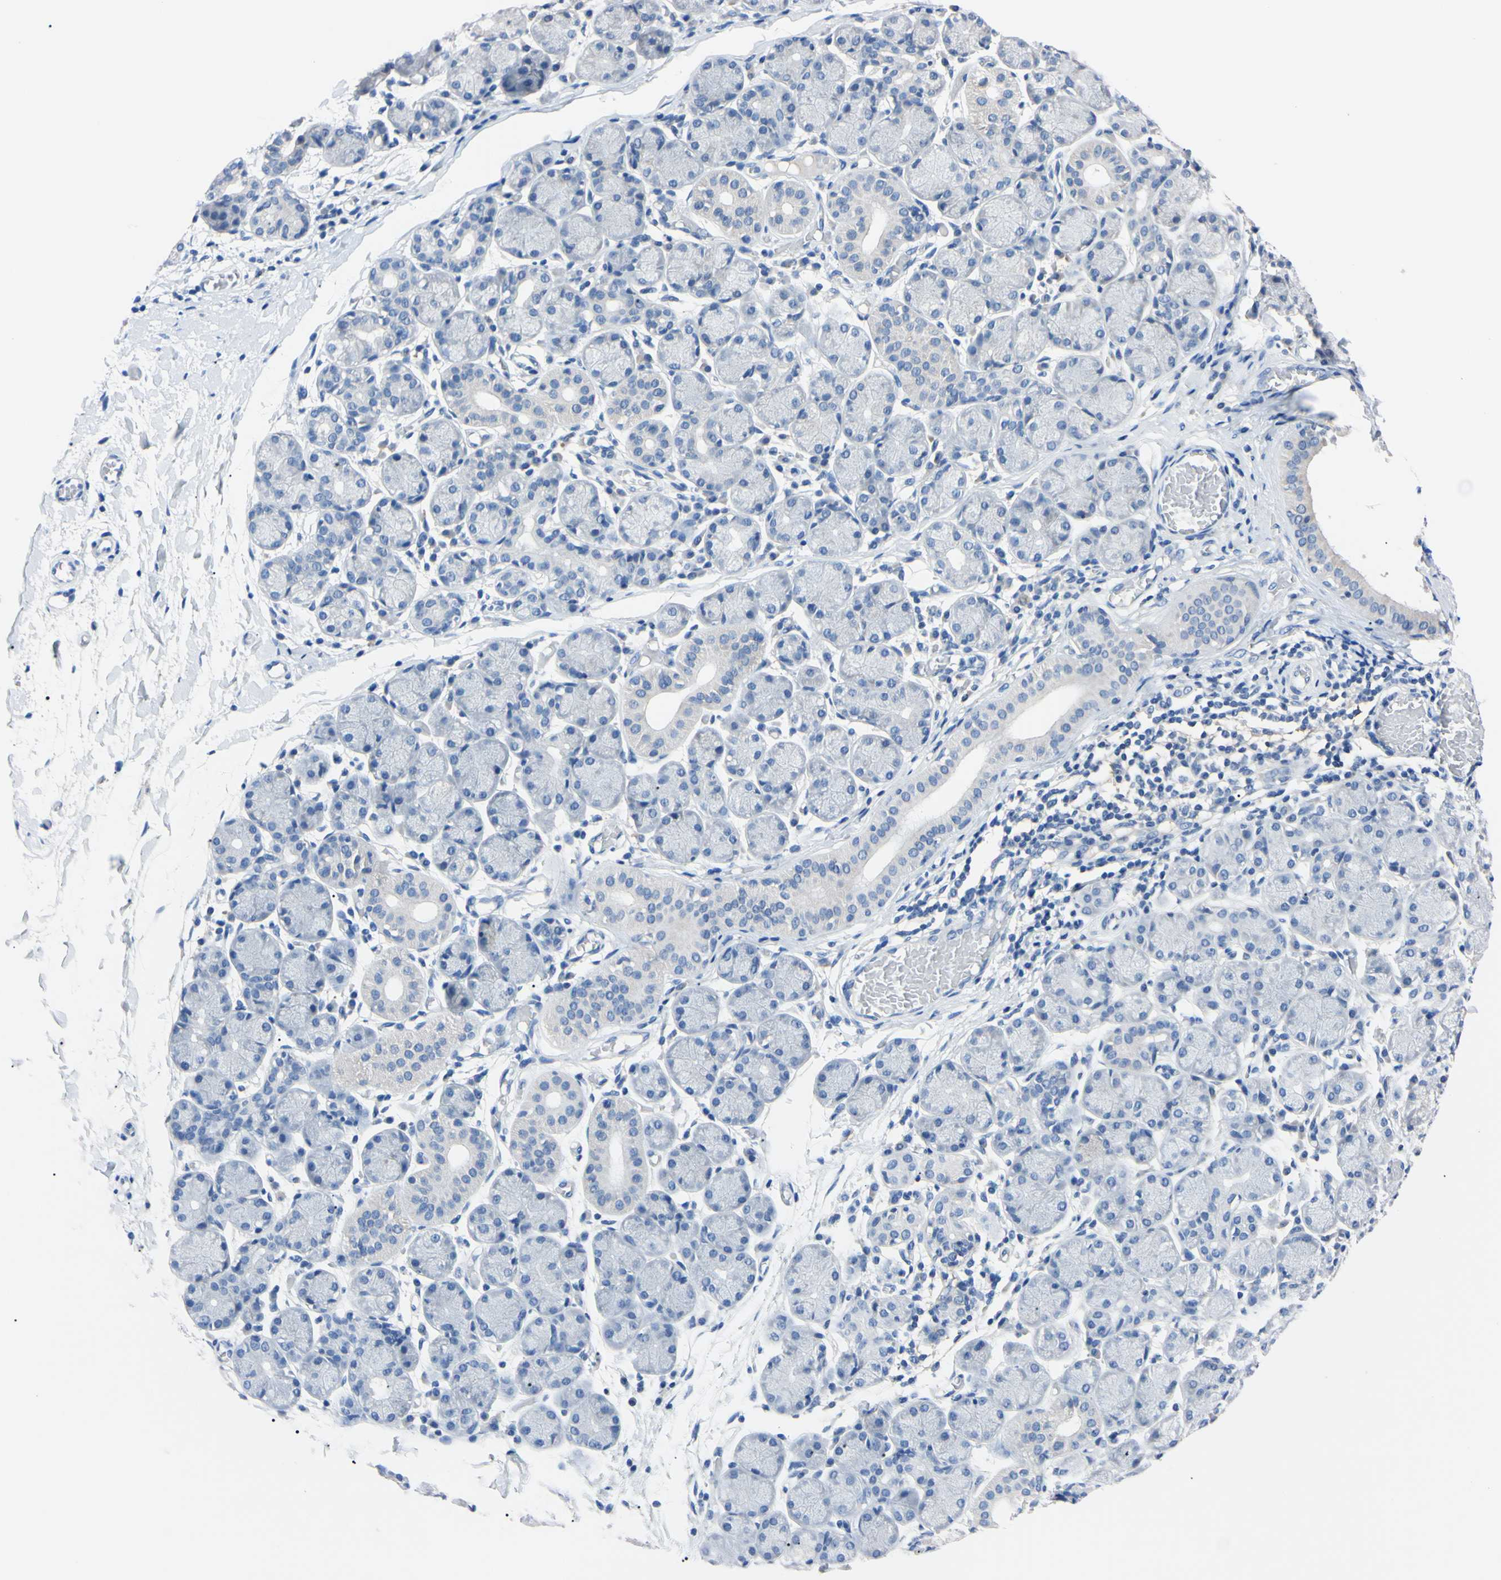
{"staining": {"intensity": "negative", "quantity": "none", "location": "none"}, "tissue": "salivary gland", "cell_type": "Glandular cells", "image_type": "normal", "snomed": [{"axis": "morphology", "description": "Normal tissue, NOS"}, {"axis": "topography", "description": "Salivary gland"}], "caption": "High power microscopy image of an IHC histopathology image of normal salivary gland, revealing no significant expression in glandular cells. (DAB (3,3'-diaminobenzidine) immunohistochemistry visualized using brightfield microscopy, high magnification).", "gene": "PNKD", "patient": {"sex": "female", "age": 24}}